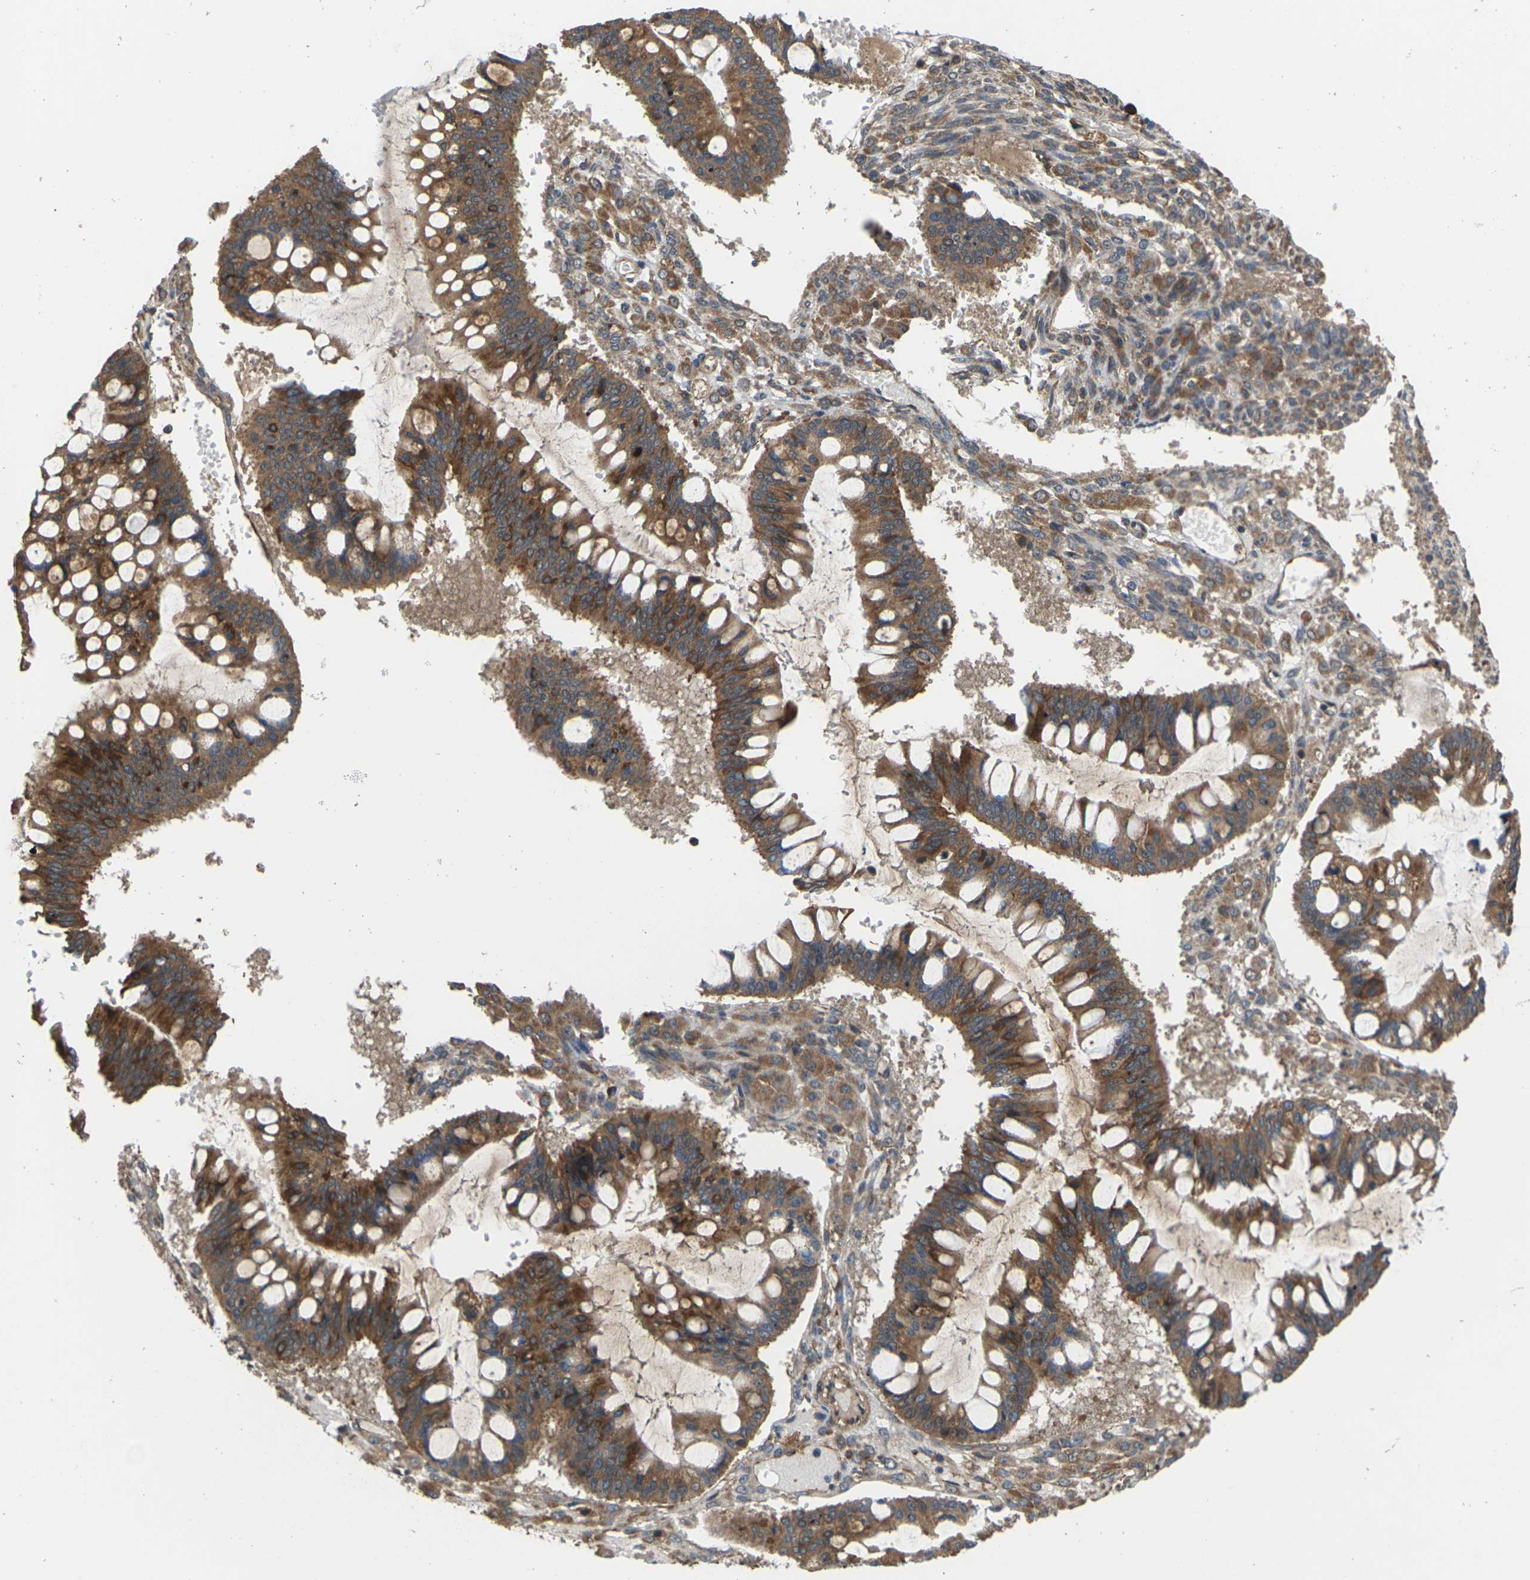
{"staining": {"intensity": "moderate", "quantity": ">75%", "location": "cytoplasmic/membranous"}, "tissue": "ovarian cancer", "cell_type": "Tumor cells", "image_type": "cancer", "snomed": [{"axis": "morphology", "description": "Cystadenocarcinoma, mucinous, NOS"}, {"axis": "topography", "description": "Ovary"}], "caption": "A medium amount of moderate cytoplasmic/membranous positivity is present in approximately >75% of tumor cells in mucinous cystadenocarcinoma (ovarian) tissue.", "gene": "NRAS", "patient": {"sex": "female", "age": 73}}